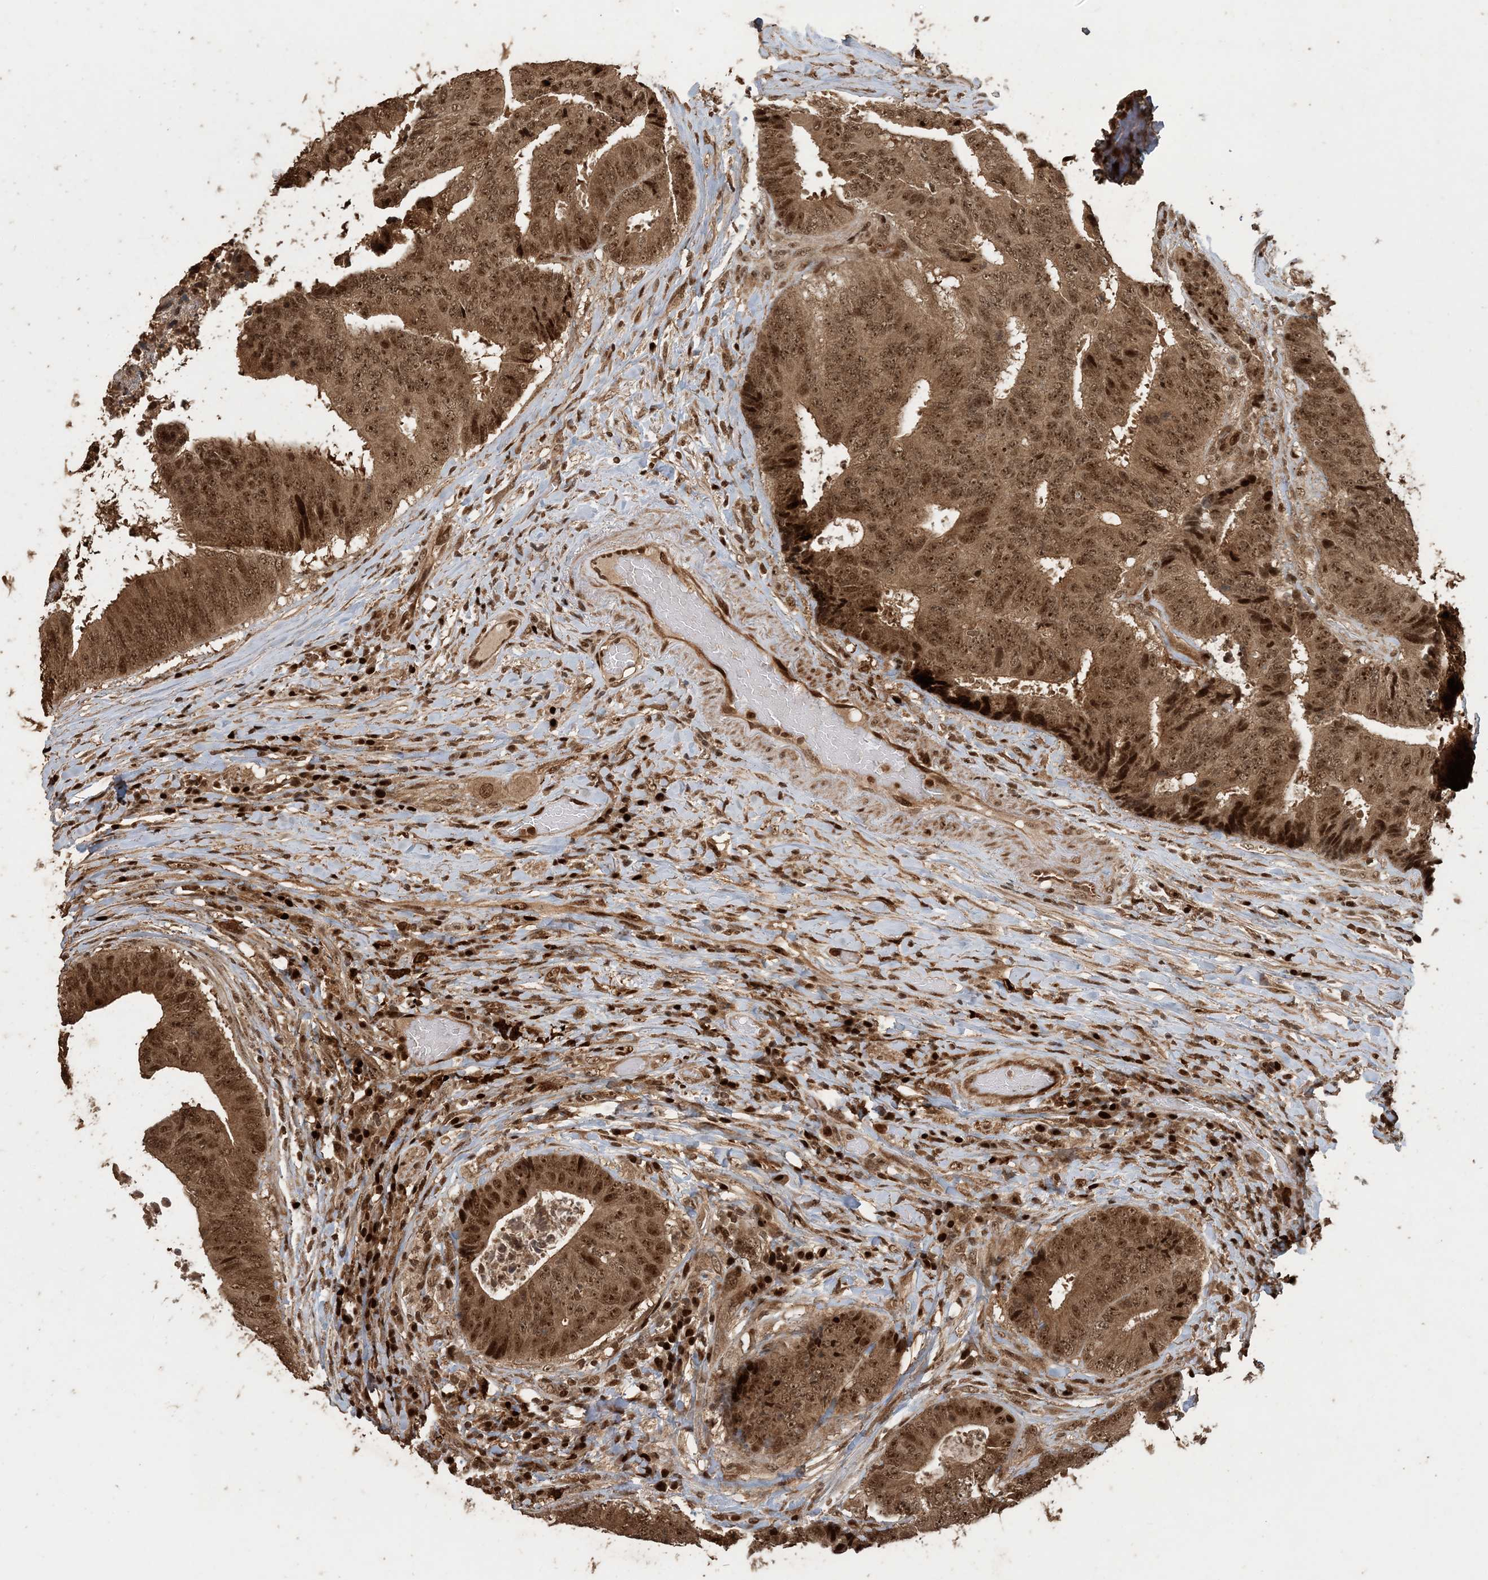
{"staining": {"intensity": "strong", "quantity": ">75%", "location": "cytoplasmic/membranous,nuclear"}, "tissue": "colorectal cancer", "cell_type": "Tumor cells", "image_type": "cancer", "snomed": [{"axis": "morphology", "description": "Adenocarcinoma, NOS"}, {"axis": "topography", "description": "Rectum"}], "caption": "Protein staining shows strong cytoplasmic/membranous and nuclear expression in approximately >75% of tumor cells in colorectal adenocarcinoma. Nuclei are stained in blue.", "gene": "ATP13A2", "patient": {"sex": "male", "age": 72}}